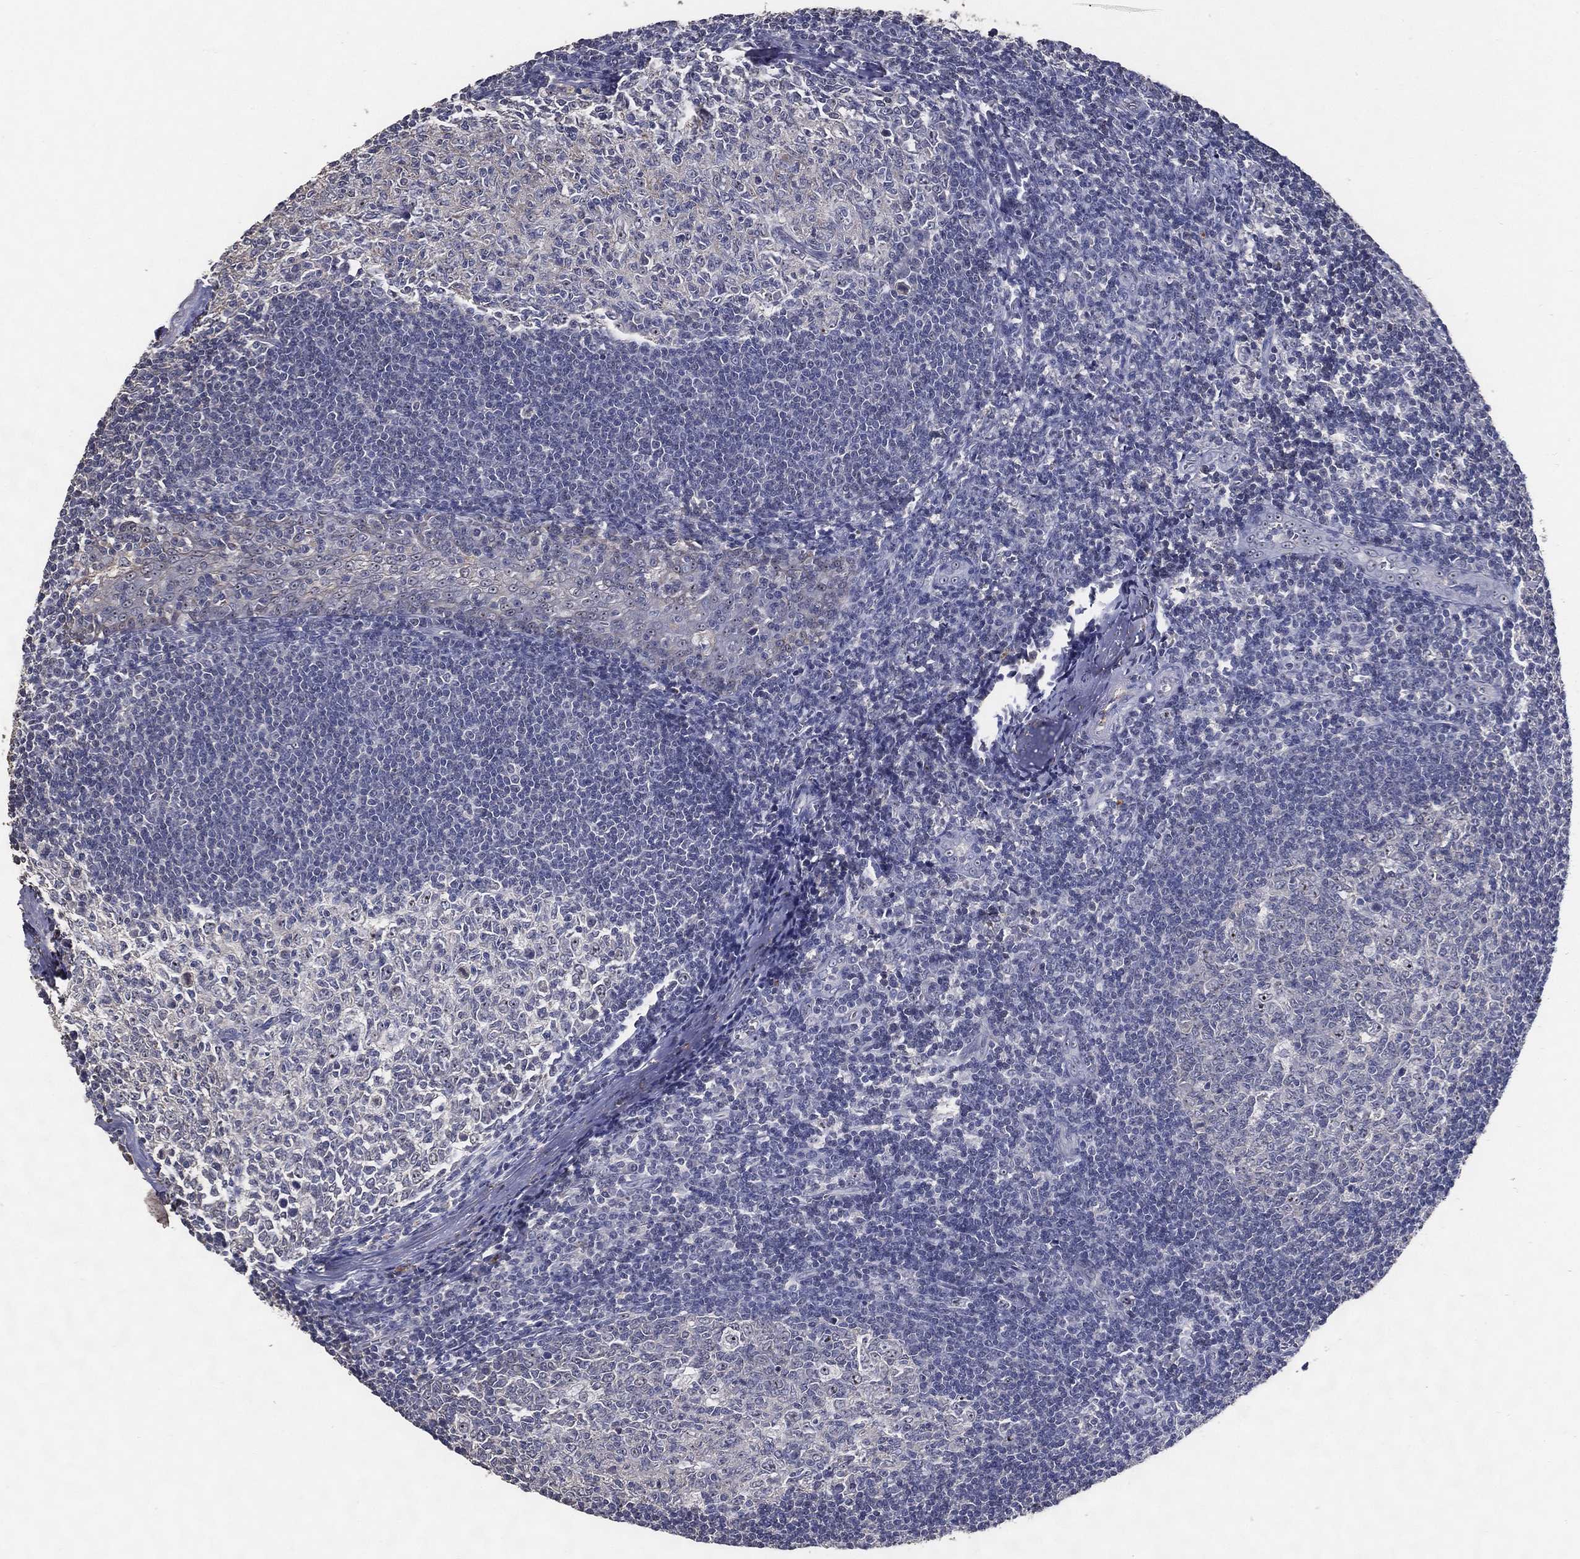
{"staining": {"intensity": "negative", "quantity": "none", "location": "none"}, "tissue": "tonsil", "cell_type": "Germinal center cells", "image_type": "normal", "snomed": [{"axis": "morphology", "description": "Normal tissue, NOS"}, {"axis": "topography", "description": "Tonsil"}], "caption": "Germinal center cells are negative for protein expression in normal human tonsil. (Immunohistochemistry, brightfield microscopy, high magnification).", "gene": "EFNA1", "patient": {"sex": "male", "age": 33}}